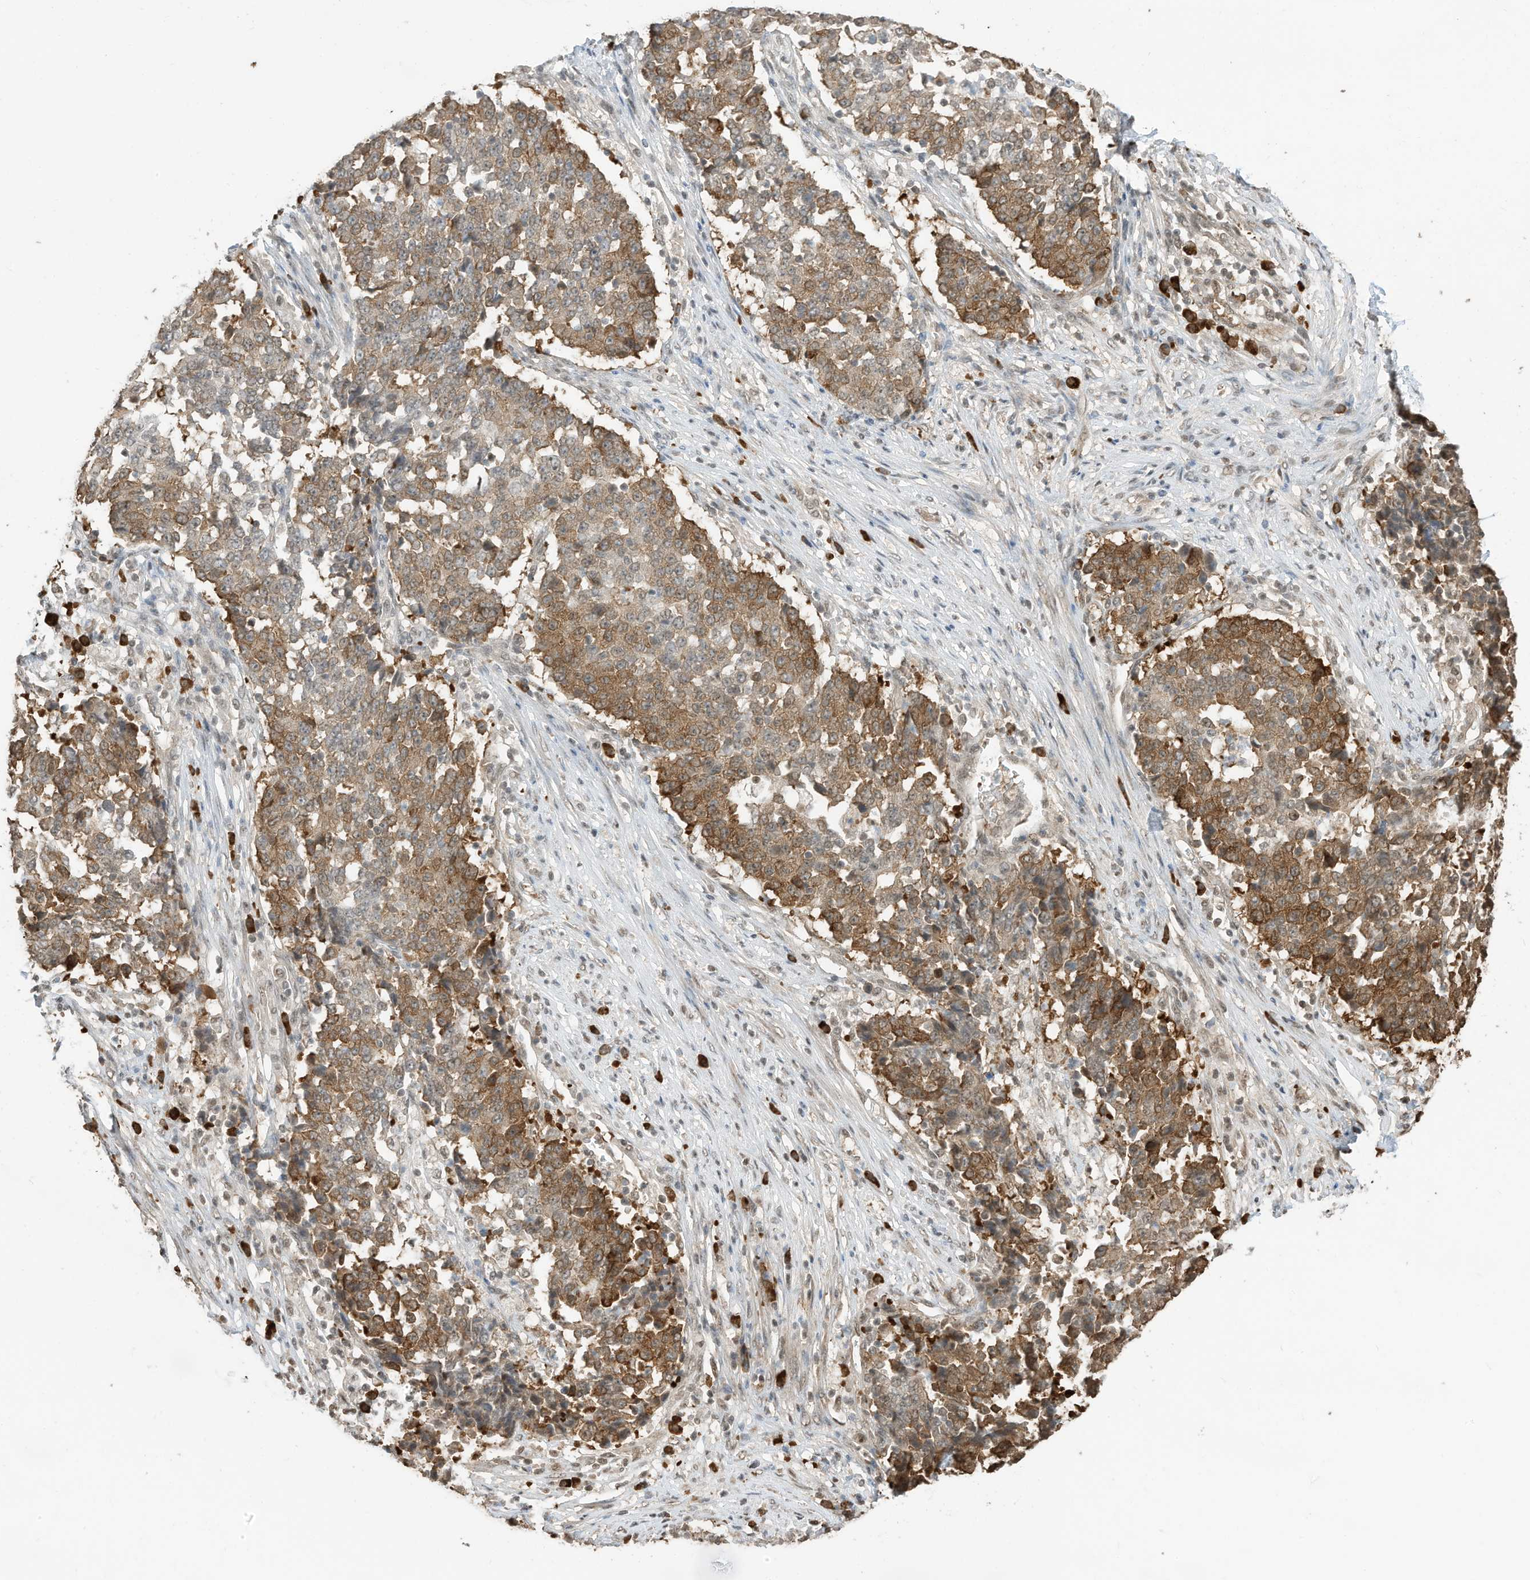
{"staining": {"intensity": "moderate", "quantity": ">75%", "location": "cytoplasmic/membranous"}, "tissue": "stomach cancer", "cell_type": "Tumor cells", "image_type": "cancer", "snomed": [{"axis": "morphology", "description": "Adenocarcinoma, NOS"}, {"axis": "topography", "description": "Stomach"}], "caption": "Immunohistochemistry (IHC) of adenocarcinoma (stomach) shows medium levels of moderate cytoplasmic/membranous positivity in about >75% of tumor cells.", "gene": "ZNF195", "patient": {"sex": "male", "age": 59}}